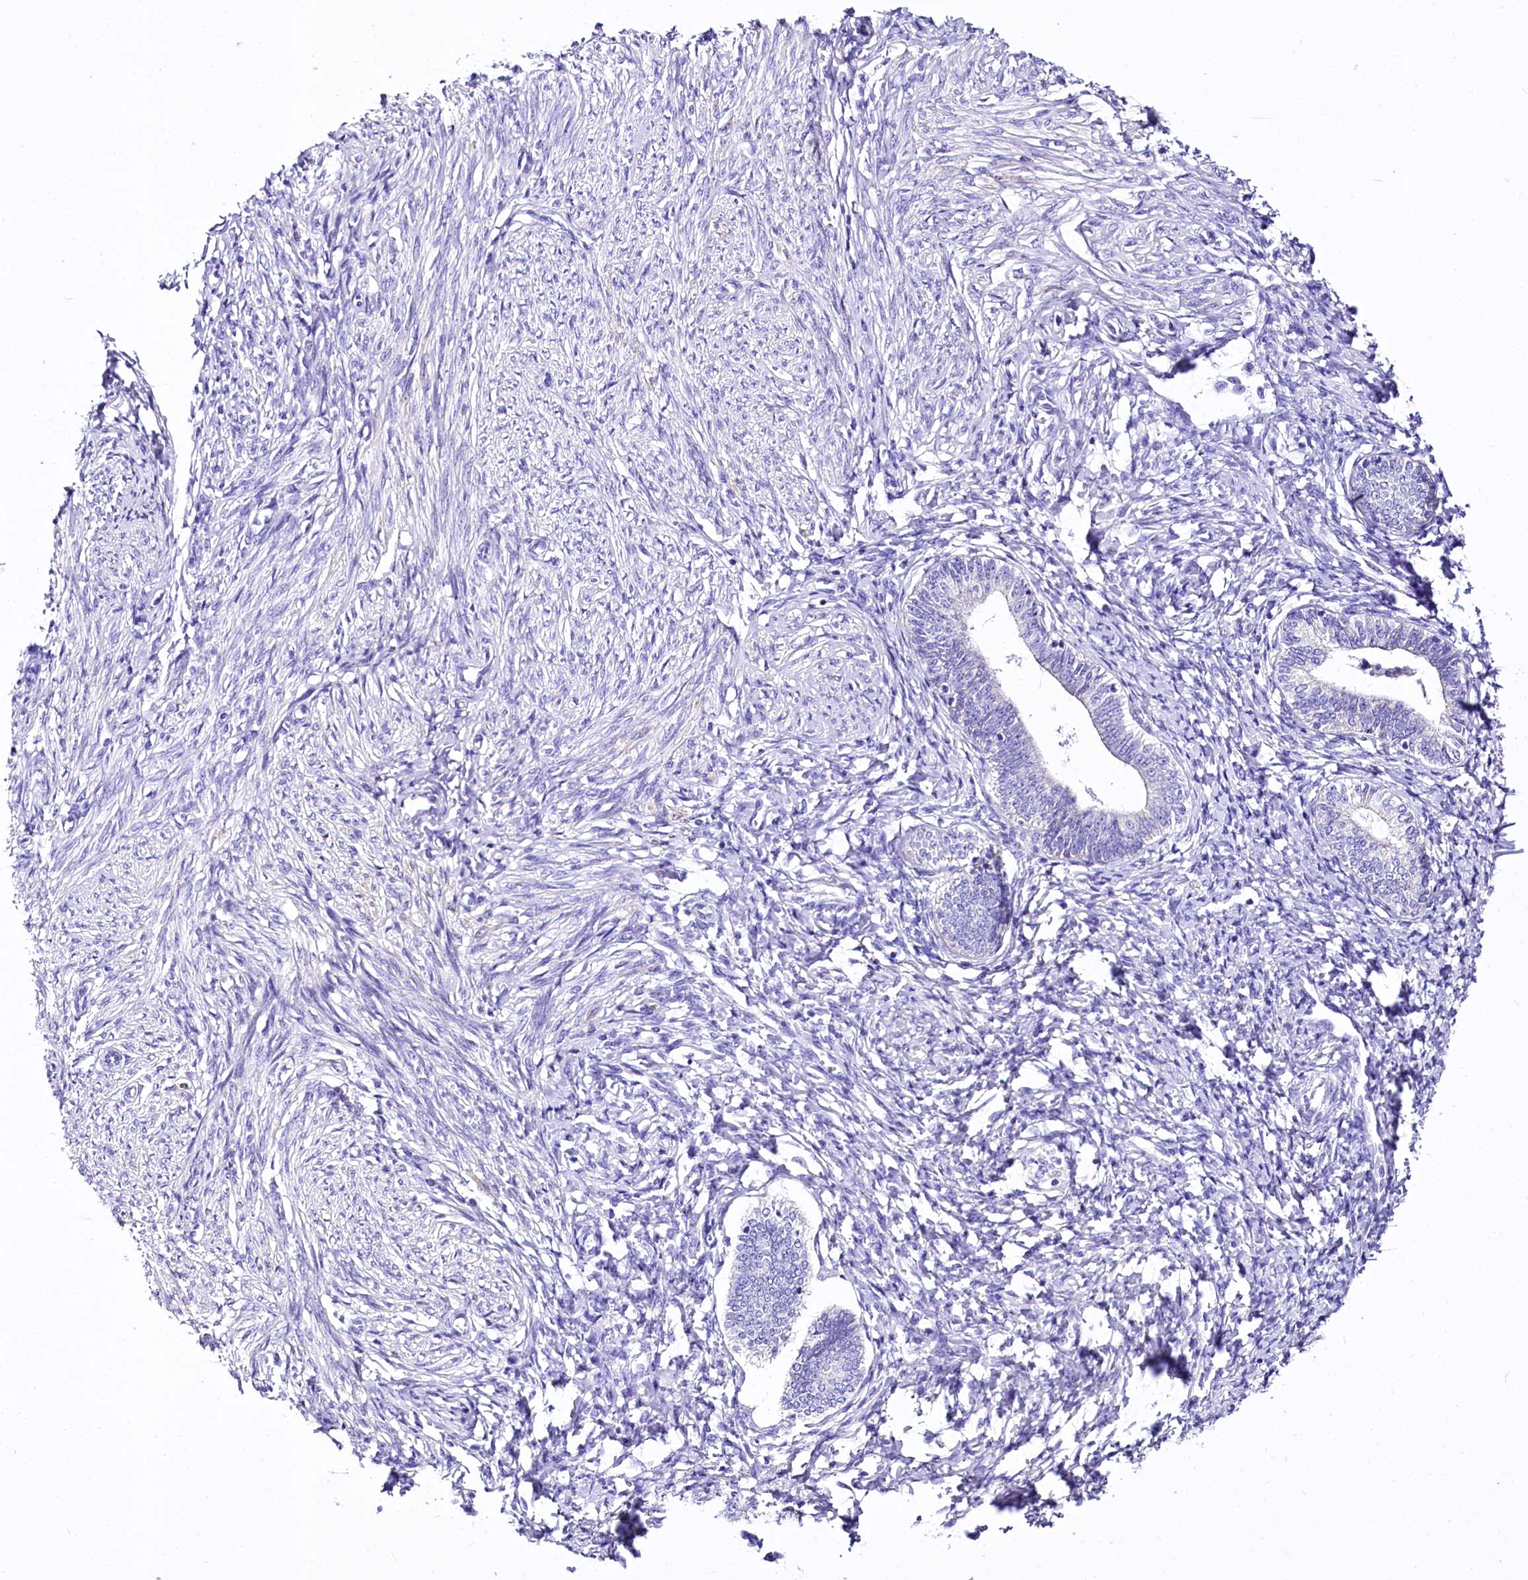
{"staining": {"intensity": "negative", "quantity": "none", "location": "none"}, "tissue": "endometrium", "cell_type": "Cells in endometrial stroma", "image_type": "normal", "snomed": [{"axis": "morphology", "description": "Normal tissue, NOS"}, {"axis": "topography", "description": "Endometrium"}], "caption": "Cells in endometrial stroma show no significant expression in unremarkable endometrium. Nuclei are stained in blue.", "gene": "A2ML1", "patient": {"sex": "female", "age": 72}}